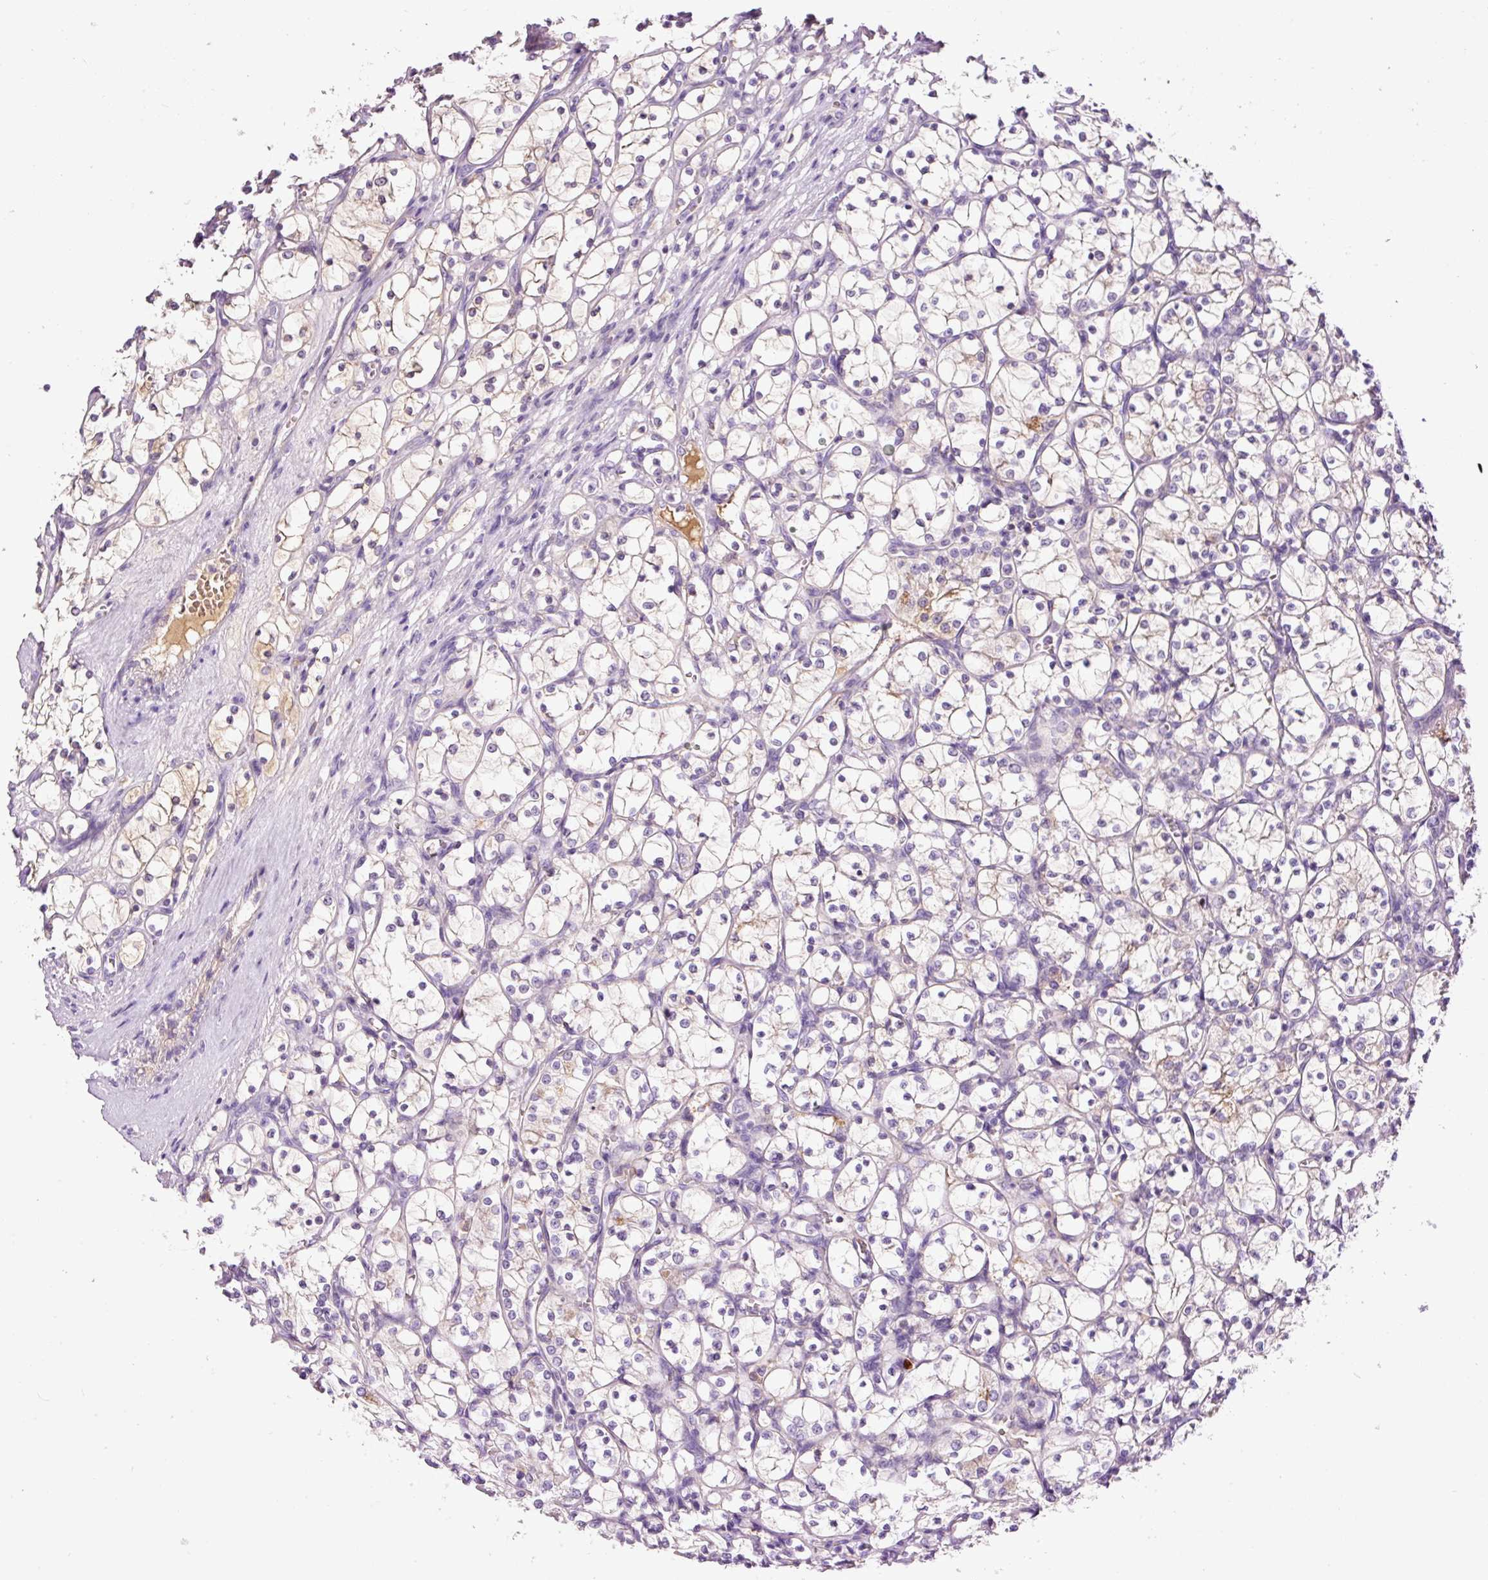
{"staining": {"intensity": "weak", "quantity": "<25%", "location": "cytoplasmic/membranous"}, "tissue": "renal cancer", "cell_type": "Tumor cells", "image_type": "cancer", "snomed": [{"axis": "morphology", "description": "Adenocarcinoma, NOS"}, {"axis": "topography", "description": "Kidney"}], "caption": "IHC micrograph of neoplastic tissue: human adenocarcinoma (renal) stained with DAB (3,3'-diaminobenzidine) demonstrates no significant protein expression in tumor cells. (DAB immunohistochemistry (IHC) with hematoxylin counter stain).", "gene": "DPPA4", "patient": {"sex": "female", "age": 69}}